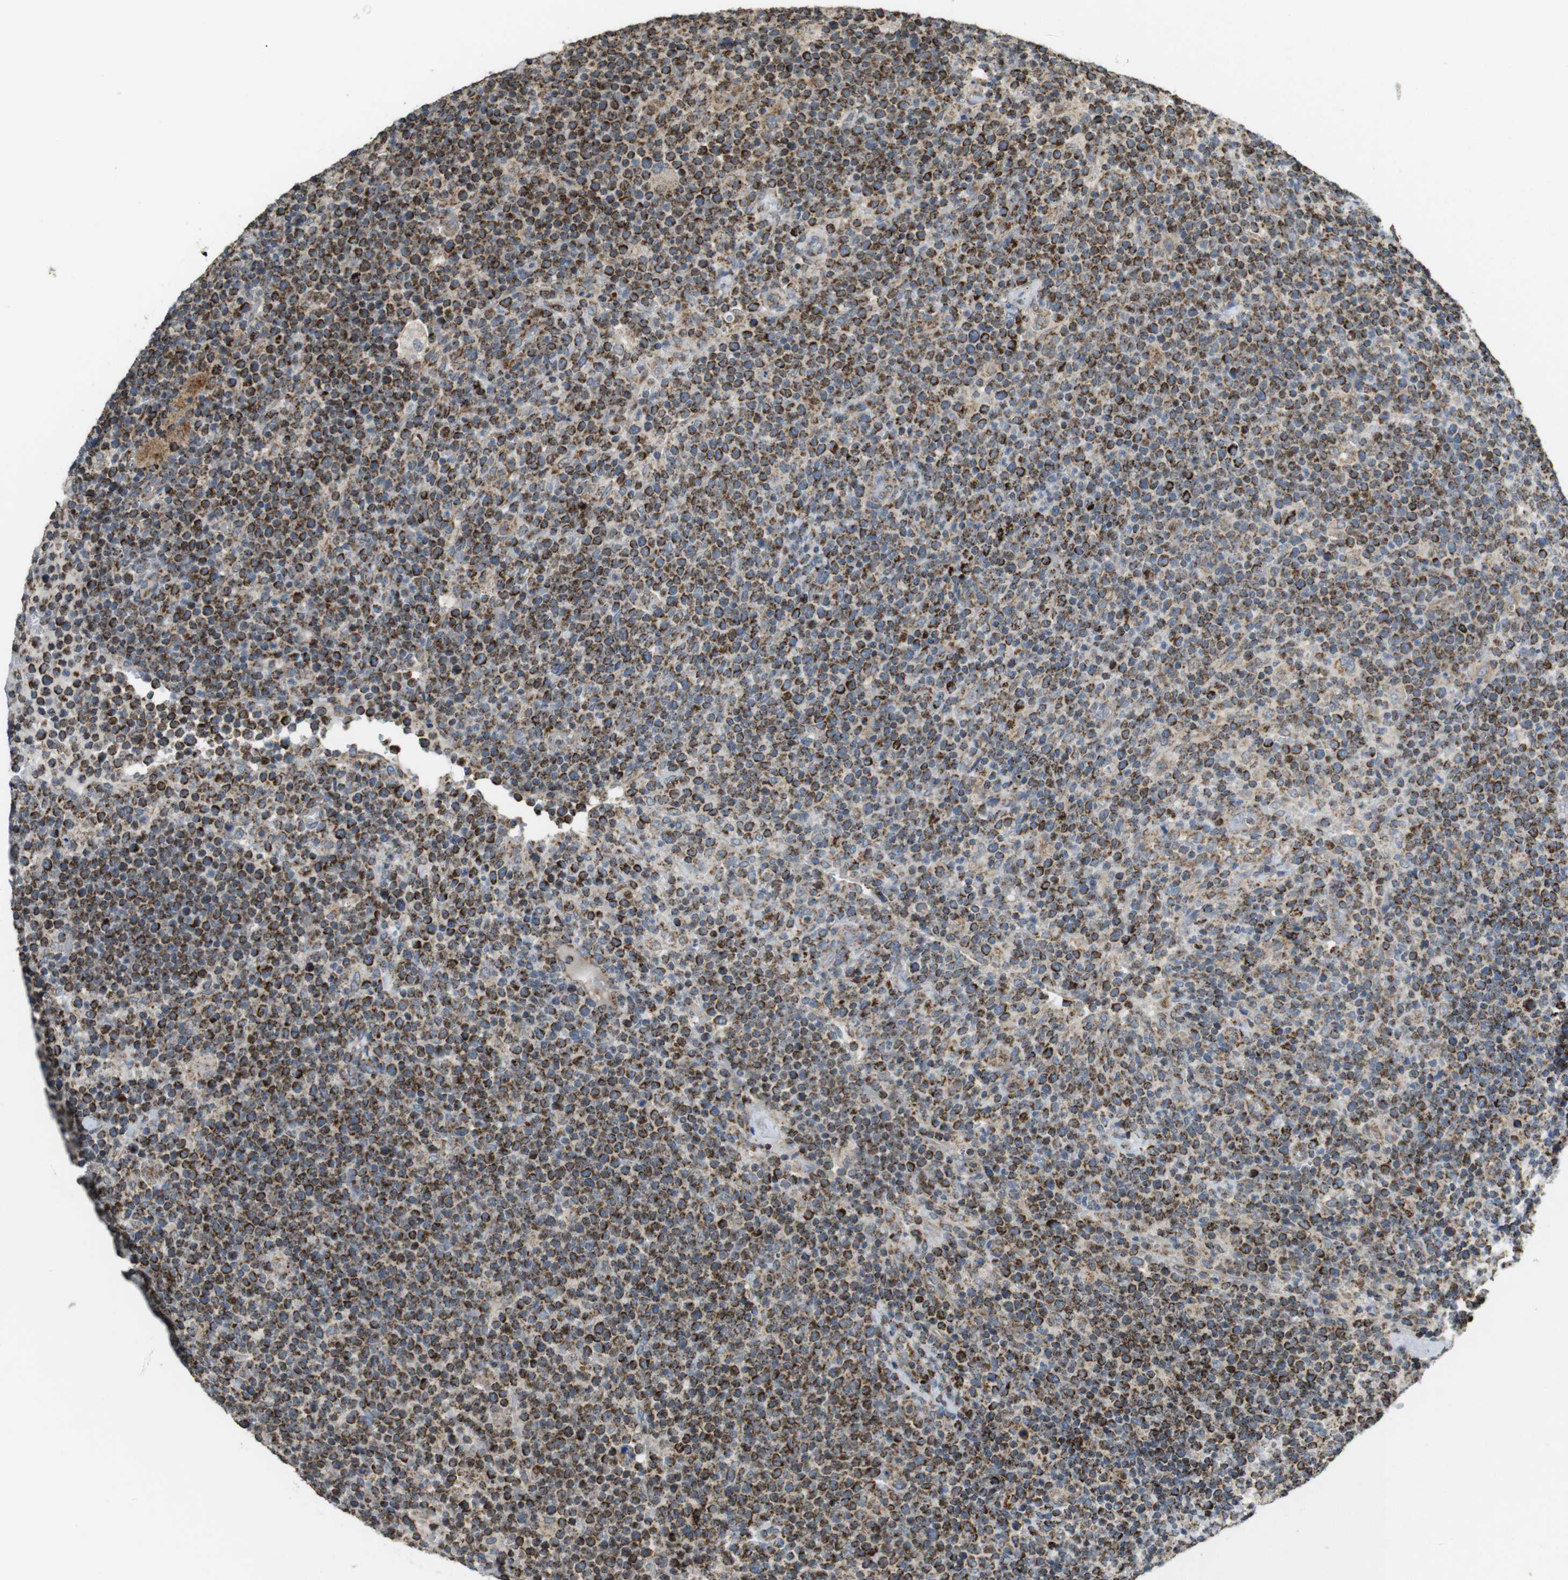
{"staining": {"intensity": "moderate", "quantity": "25%-75%", "location": "cytoplasmic/membranous"}, "tissue": "lymphoma", "cell_type": "Tumor cells", "image_type": "cancer", "snomed": [{"axis": "morphology", "description": "Malignant lymphoma, non-Hodgkin's type, High grade"}, {"axis": "topography", "description": "Lymph node"}], "caption": "DAB (3,3'-diaminobenzidine) immunohistochemical staining of lymphoma demonstrates moderate cytoplasmic/membranous protein positivity in about 25%-75% of tumor cells.", "gene": "CALHM2", "patient": {"sex": "male", "age": 61}}